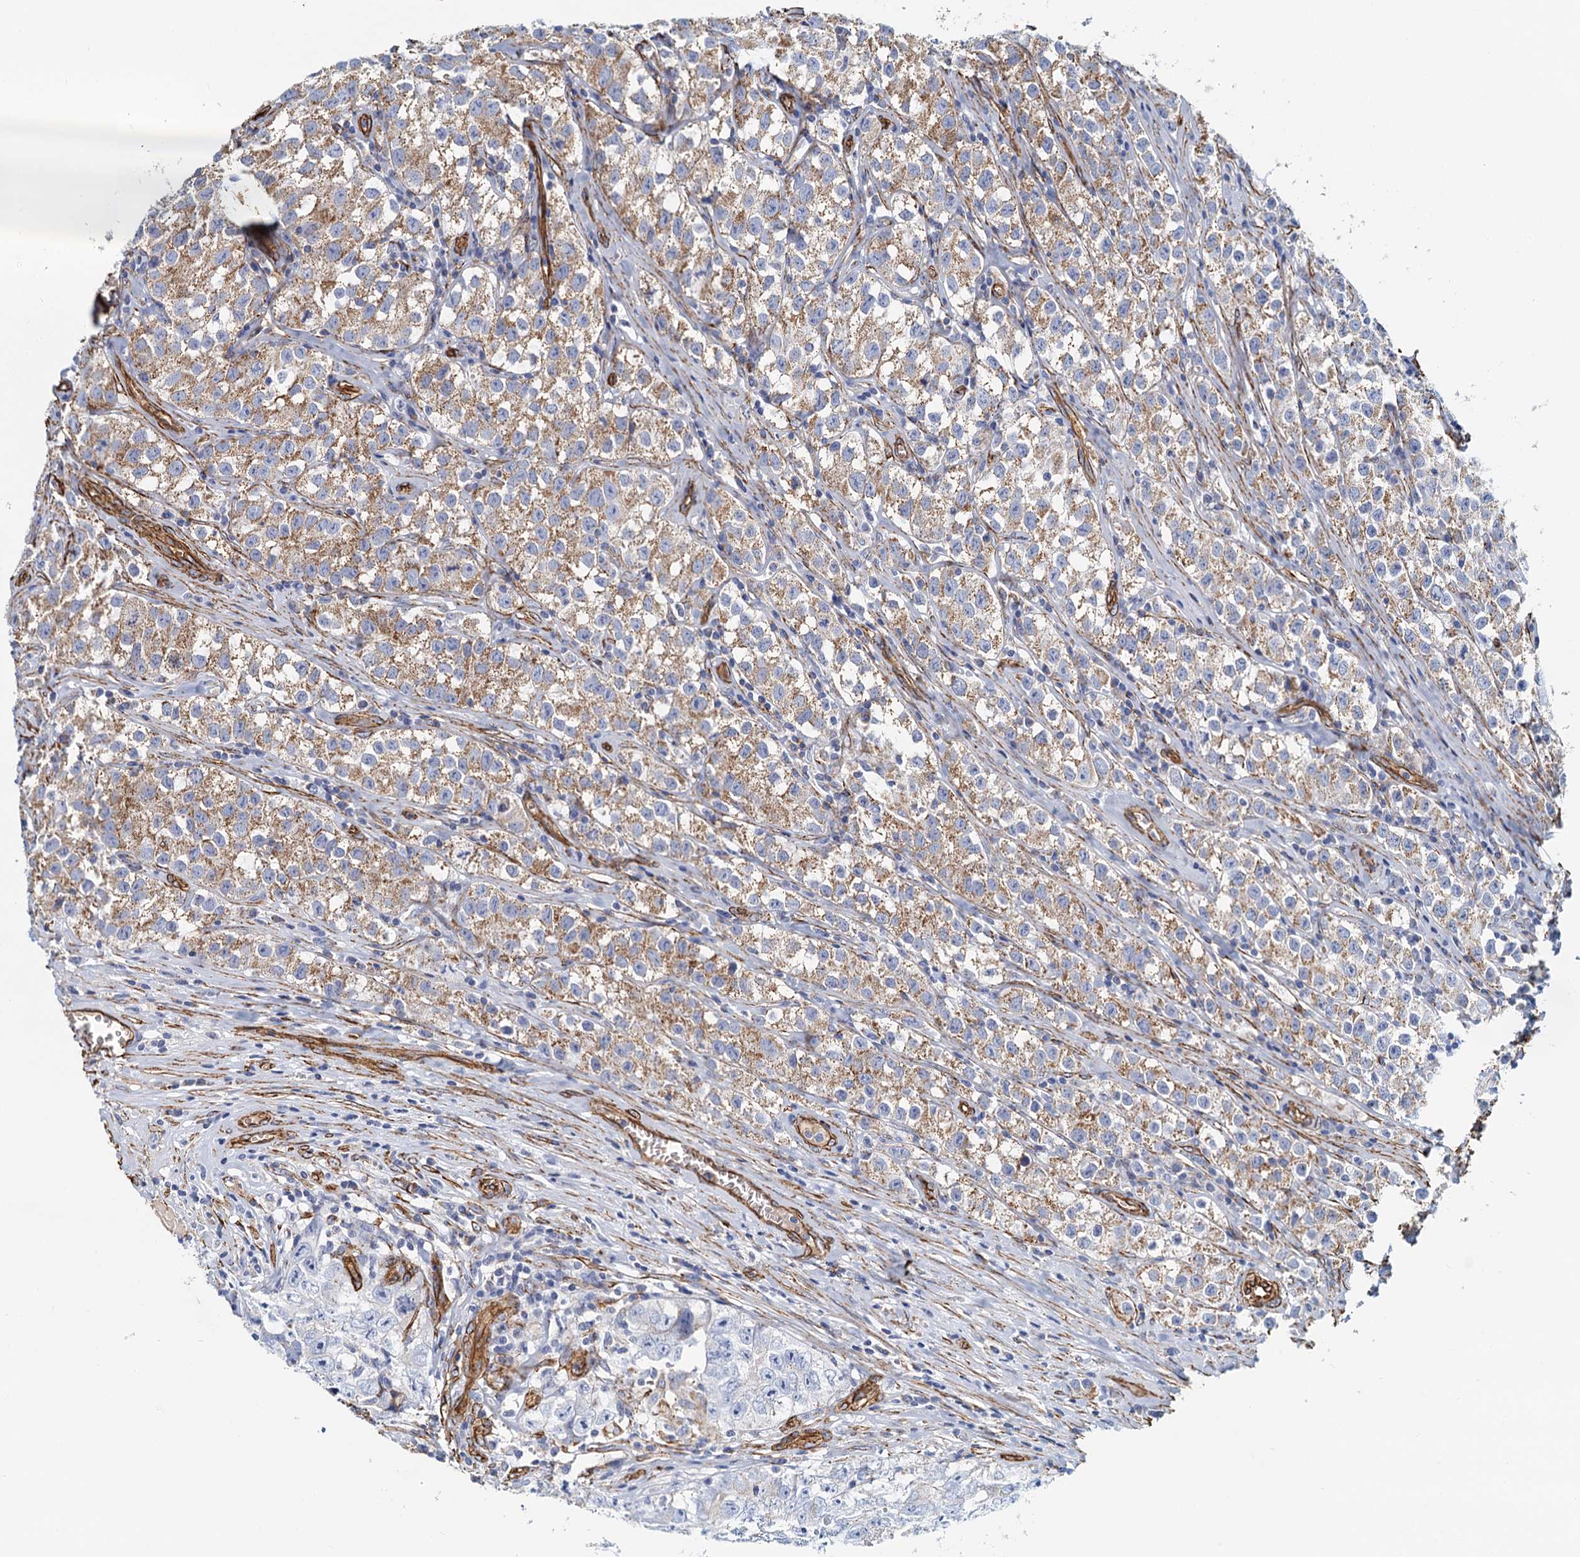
{"staining": {"intensity": "moderate", "quantity": "25%-75%", "location": "cytoplasmic/membranous"}, "tissue": "testis cancer", "cell_type": "Tumor cells", "image_type": "cancer", "snomed": [{"axis": "morphology", "description": "Seminoma, NOS"}, {"axis": "morphology", "description": "Carcinoma, Embryonal, NOS"}, {"axis": "topography", "description": "Testis"}], "caption": "An IHC photomicrograph of tumor tissue is shown. Protein staining in brown shows moderate cytoplasmic/membranous positivity in testis seminoma within tumor cells. (Stains: DAB (3,3'-diaminobenzidine) in brown, nuclei in blue, Microscopy: brightfield microscopy at high magnification).", "gene": "DGKG", "patient": {"sex": "male", "age": 43}}